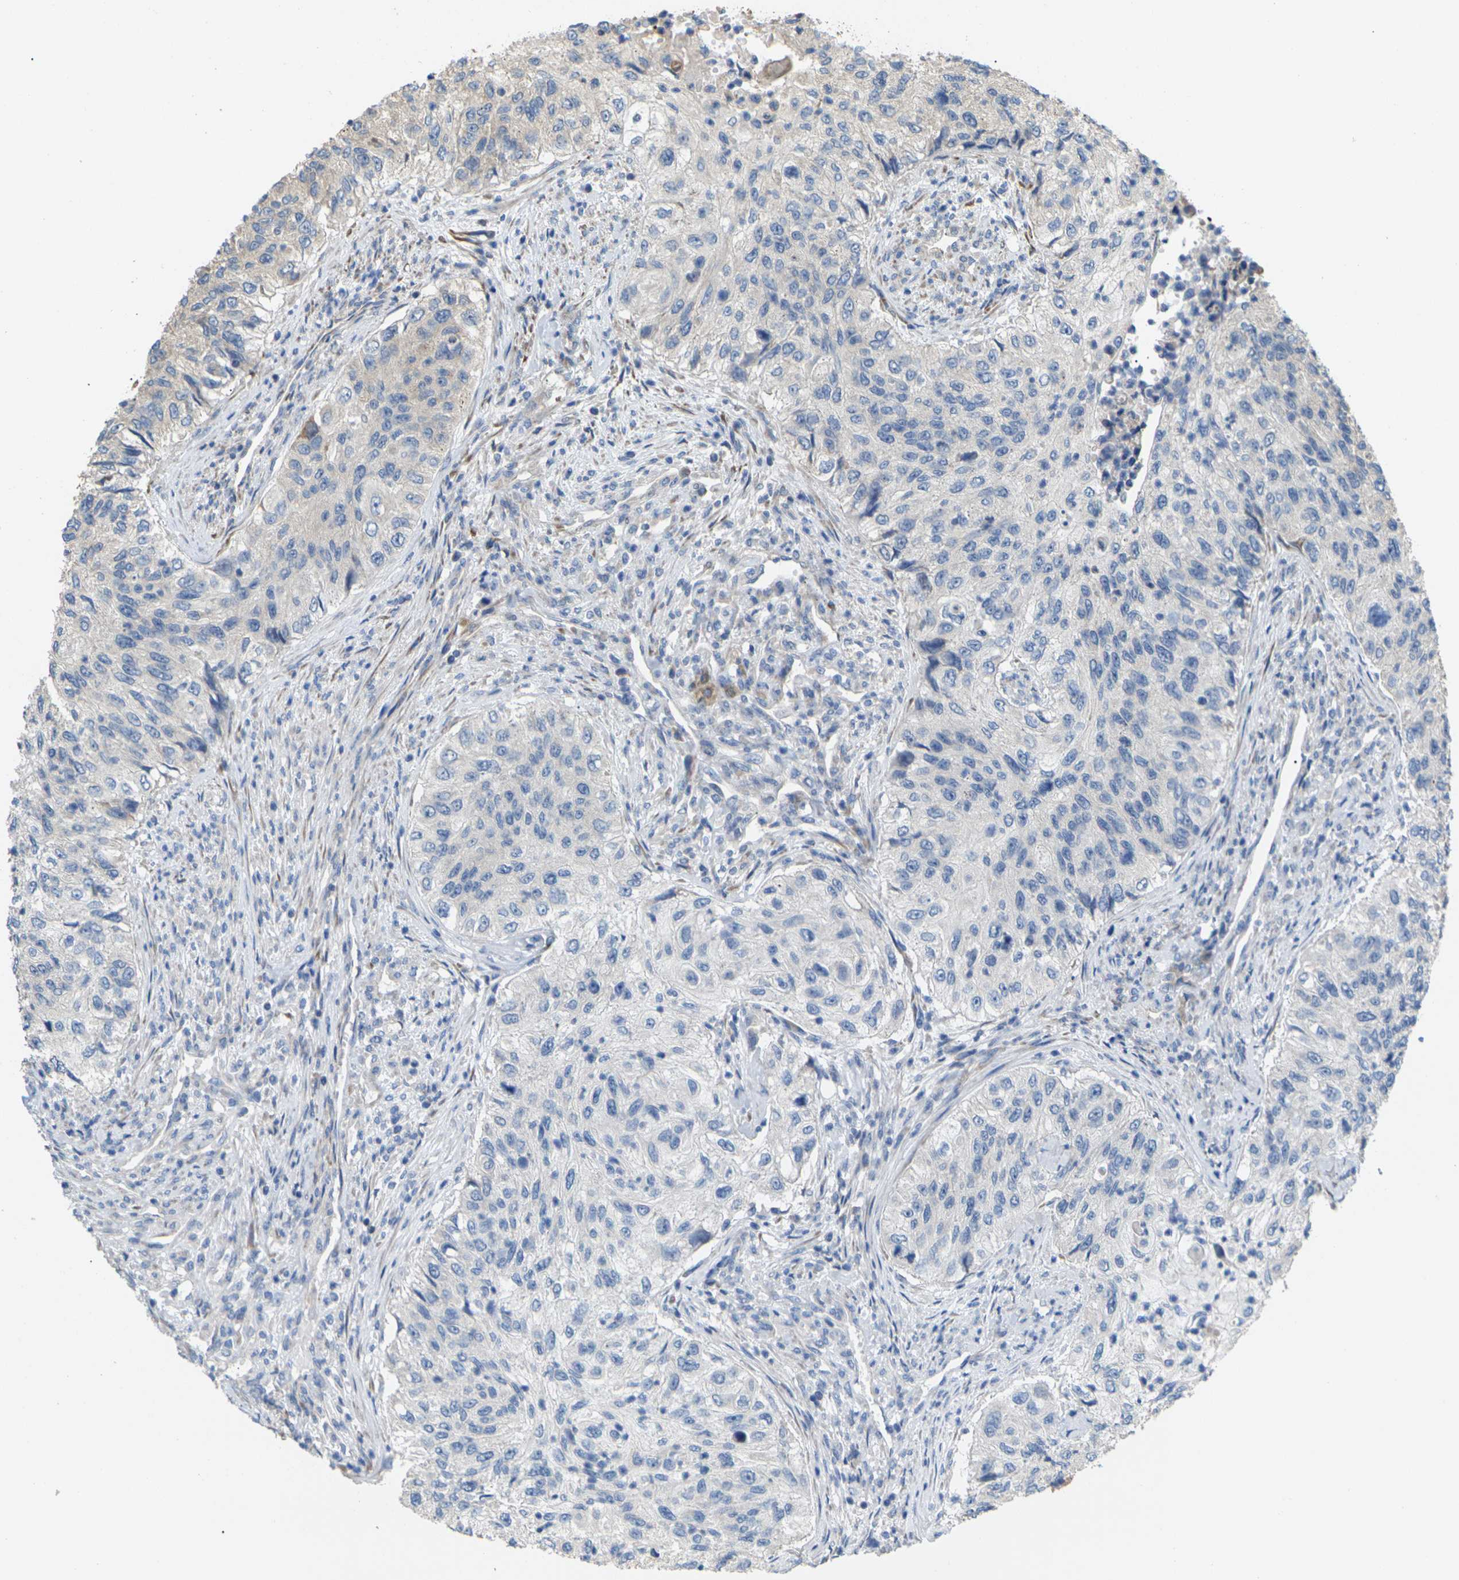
{"staining": {"intensity": "negative", "quantity": "none", "location": "none"}, "tissue": "urothelial cancer", "cell_type": "Tumor cells", "image_type": "cancer", "snomed": [{"axis": "morphology", "description": "Urothelial carcinoma, High grade"}, {"axis": "topography", "description": "Urinary bladder"}], "caption": "Immunohistochemistry (IHC) histopathology image of neoplastic tissue: human urothelial carcinoma (high-grade) stained with DAB shows no significant protein expression in tumor cells.", "gene": "KLHDC8B", "patient": {"sex": "female", "age": 60}}